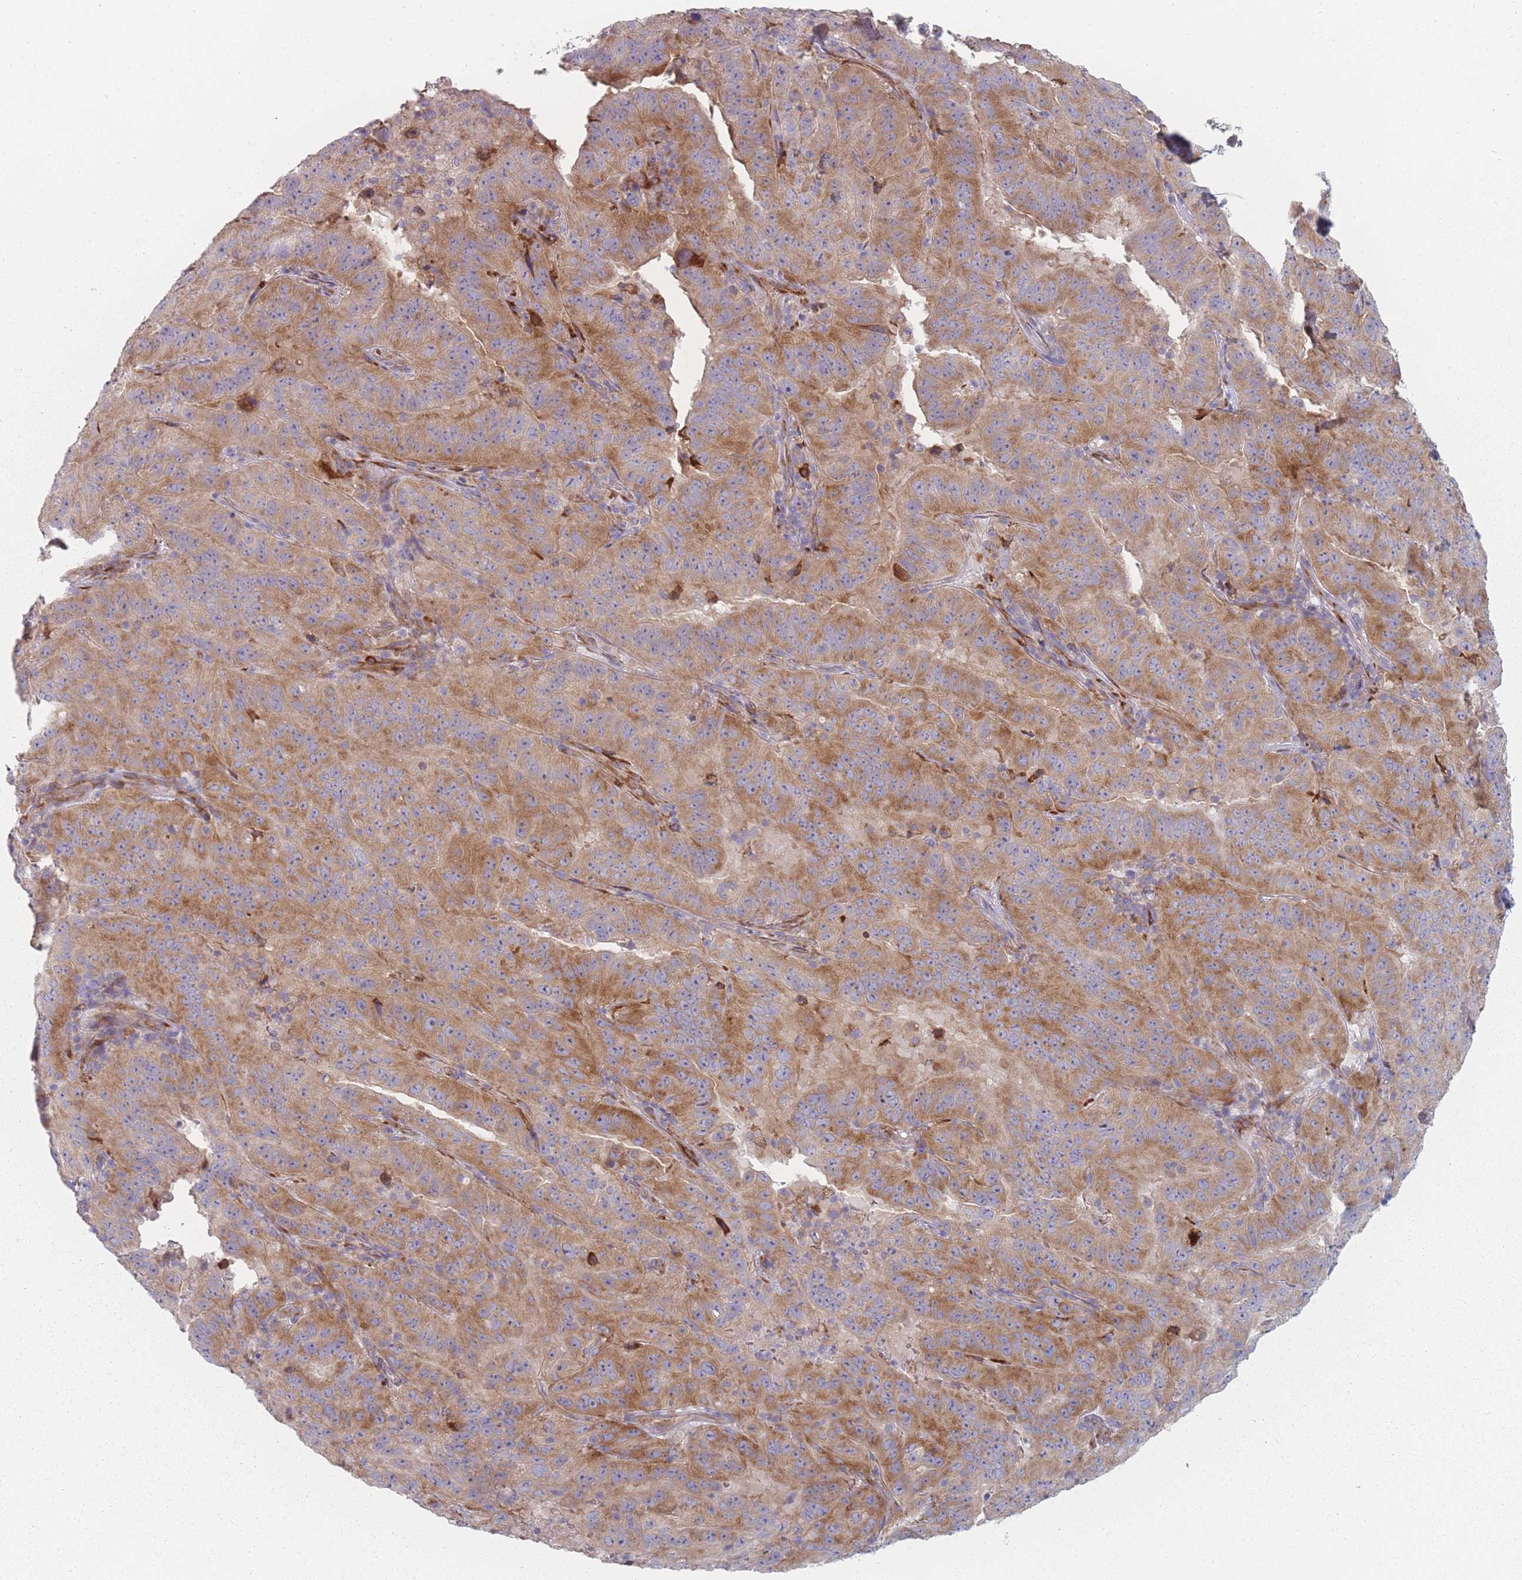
{"staining": {"intensity": "moderate", "quantity": "25%-75%", "location": "cytoplasmic/membranous"}, "tissue": "pancreatic cancer", "cell_type": "Tumor cells", "image_type": "cancer", "snomed": [{"axis": "morphology", "description": "Adenocarcinoma, NOS"}, {"axis": "topography", "description": "Pancreas"}], "caption": "Immunohistochemistry histopathology image of human adenocarcinoma (pancreatic) stained for a protein (brown), which shows medium levels of moderate cytoplasmic/membranous staining in approximately 25%-75% of tumor cells.", "gene": "CACNG5", "patient": {"sex": "male", "age": 63}}